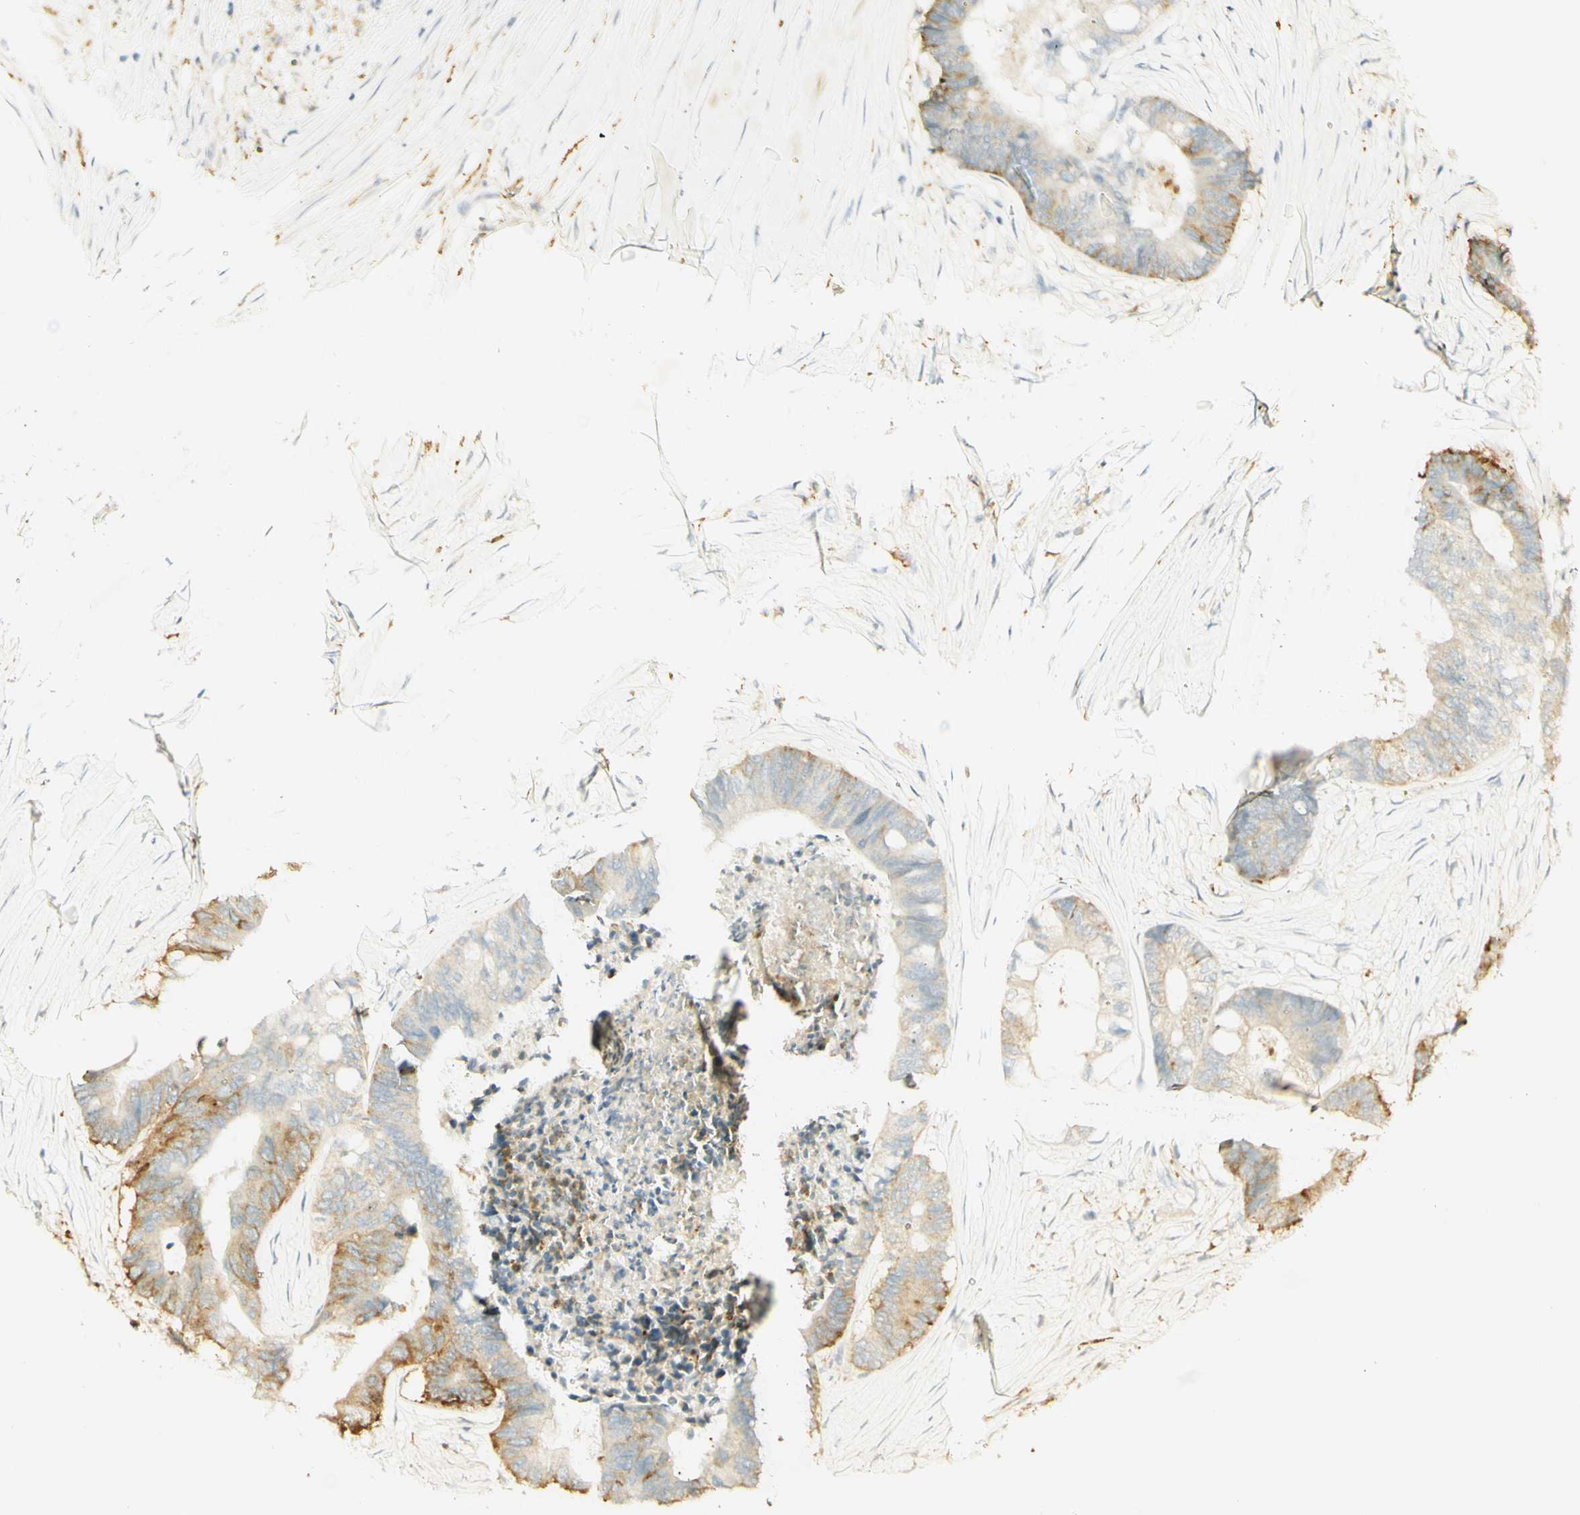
{"staining": {"intensity": "moderate", "quantity": "25%-75%", "location": "cytoplasmic/membranous"}, "tissue": "colorectal cancer", "cell_type": "Tumor cells", "image_type": "cancer", "snomed": [{"axis": "morphology", "description": "Adenocarcinoma, NOS"}, {"axis": "topography", "description": "Rectum"}], "caption": "Immunohistochemistry staining of colorectal cancer, which demonstrates medium levels of moderate cytoplasmic/membranous expression in approximately 25%-75% of tumor cells indicating moderate cytoplasmic/membranous protein expression. The staining was performed using DAB (3,3'-diaminobenzidine) (brown) for protein detection and nuclei were counterstained in hematoxylin (blue).", "gene": "FCGRT", "patient": {"sex": "male", "age": 63}}